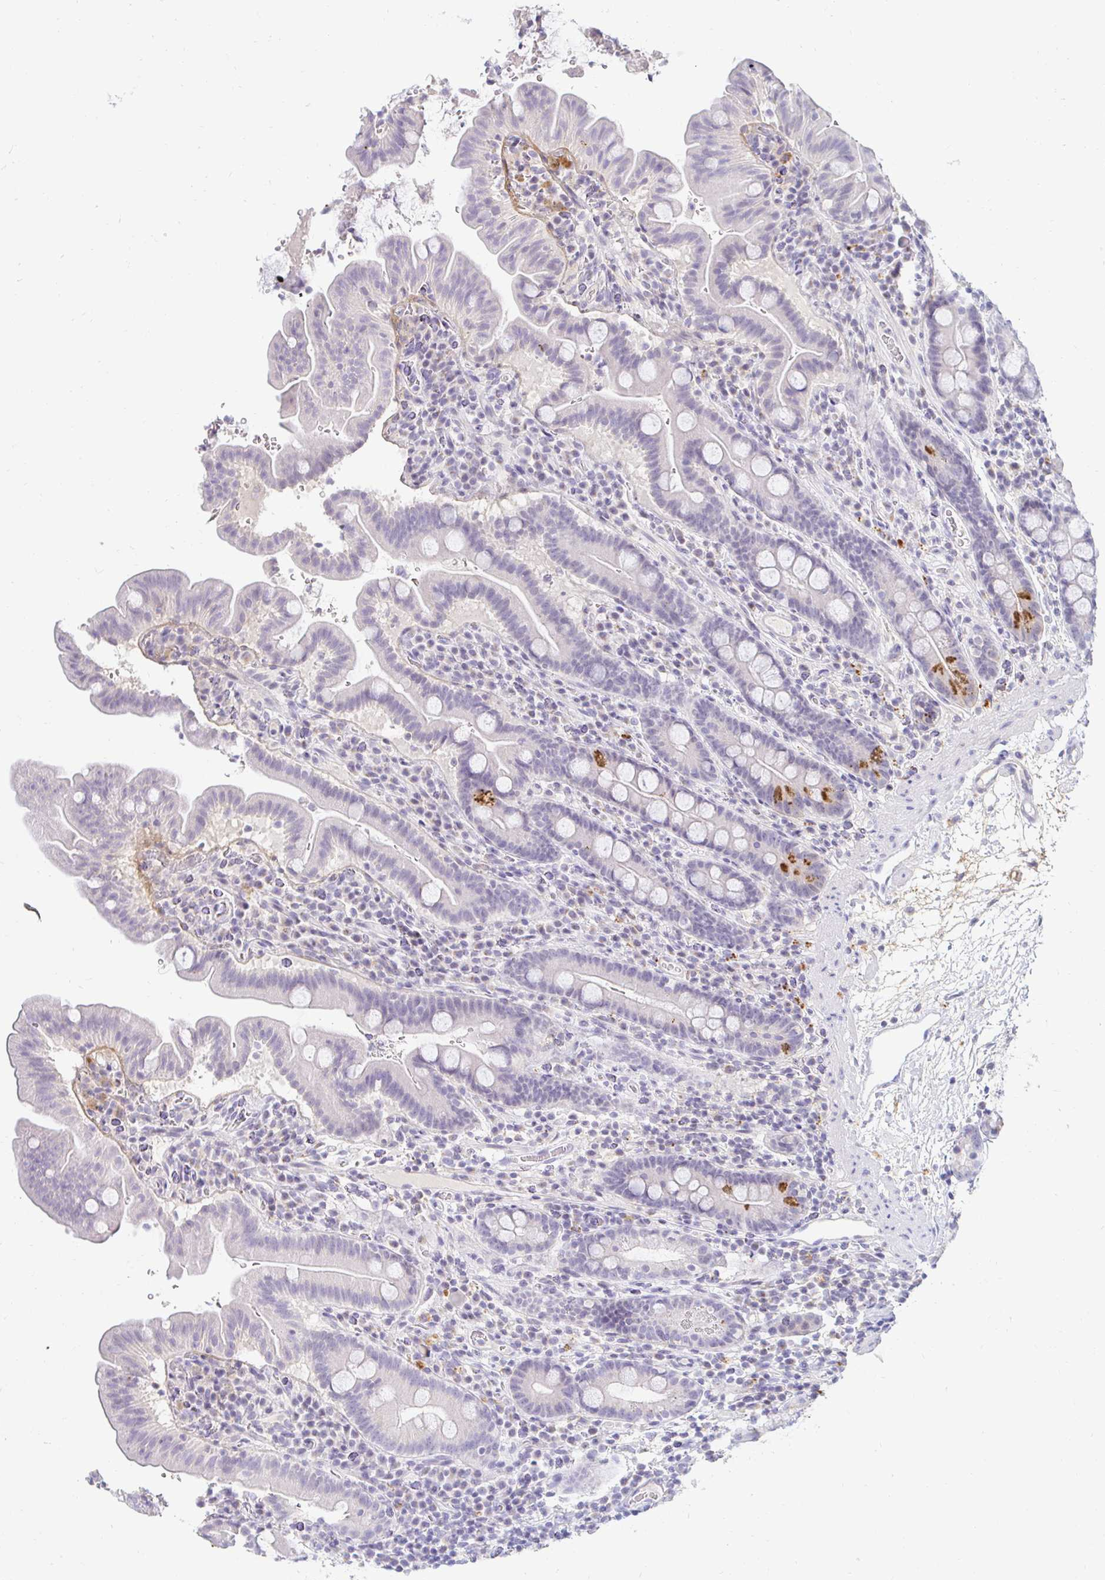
{"staining": {"intensity": "strong", "quantity": "<25%", "location": "cytoplasmic/membranous"}, "tissue": "small intestine", "cell_type": "Glandular cells", "image_type": "normal", "snomed": [{"axis": "morphology", "description": "Normal tissue, NOS"}, {"axis": "topography", "description": "Small intestine"}], "caption": "A brown stain labels strong cytoplasmic/membranous staining of a protein in glandular cells of benign small intestine. (brown staining indicates protein expression, while blue staining denotes nuclei).", "gene": "OR51D1", "patient": {"sex": "male", "age": 26}}